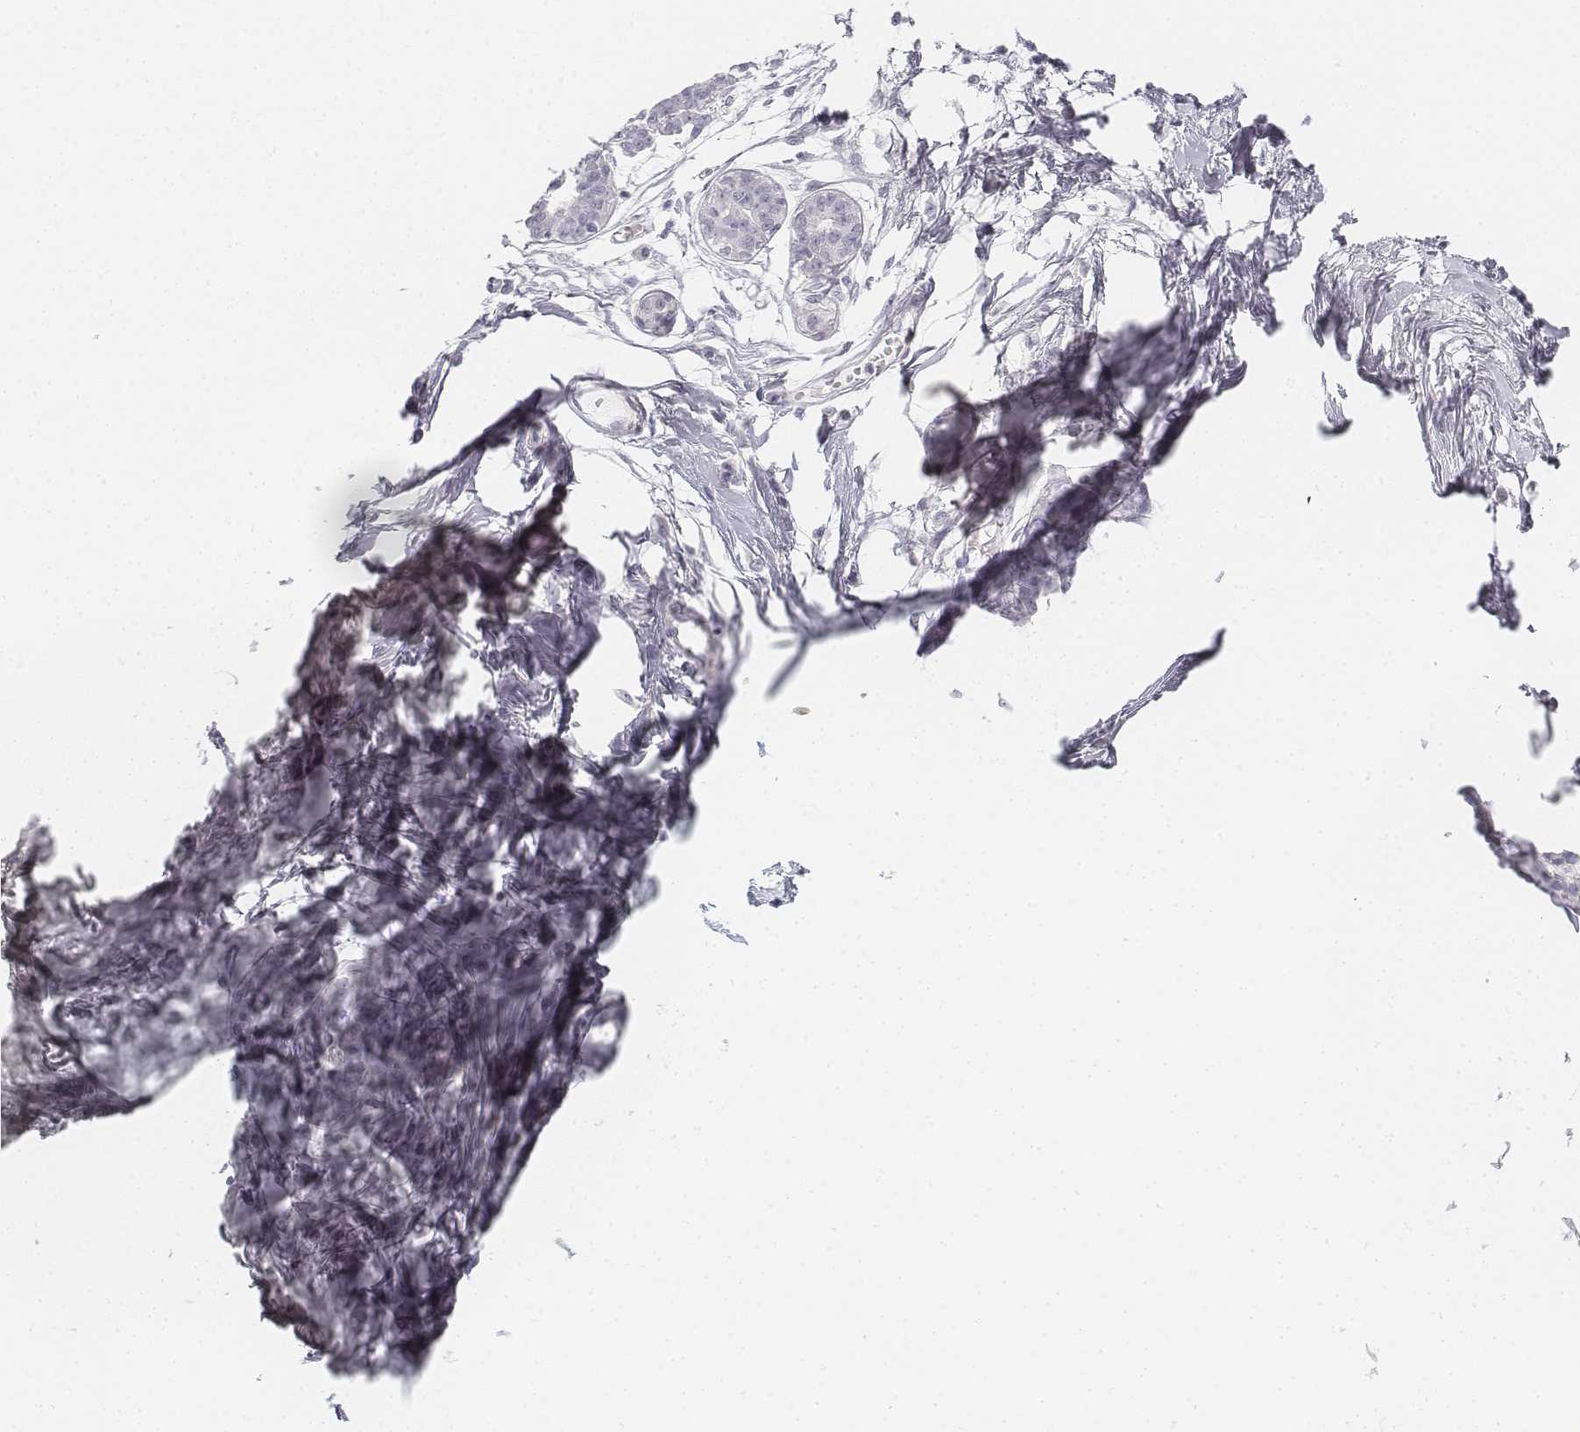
{"staining": {"intensity": "negative", "quantity": "none", "location": "none"}, "tissue": "breast", "cell_type": "Adipocytes", "image_type": "normal", "snomed": [{"axis": "morphology", "description": "Normal tissue, NOS"}, {"axis": "topography", "description": "Breast"}], "caption": "Breast was stained to show a protein in brown. There is no significant positivity in adipocytes. (IHC, brightfield microscopy, high magnification).", "gene": "KRT25", "patient": {"sex": "female", "age": 45}}